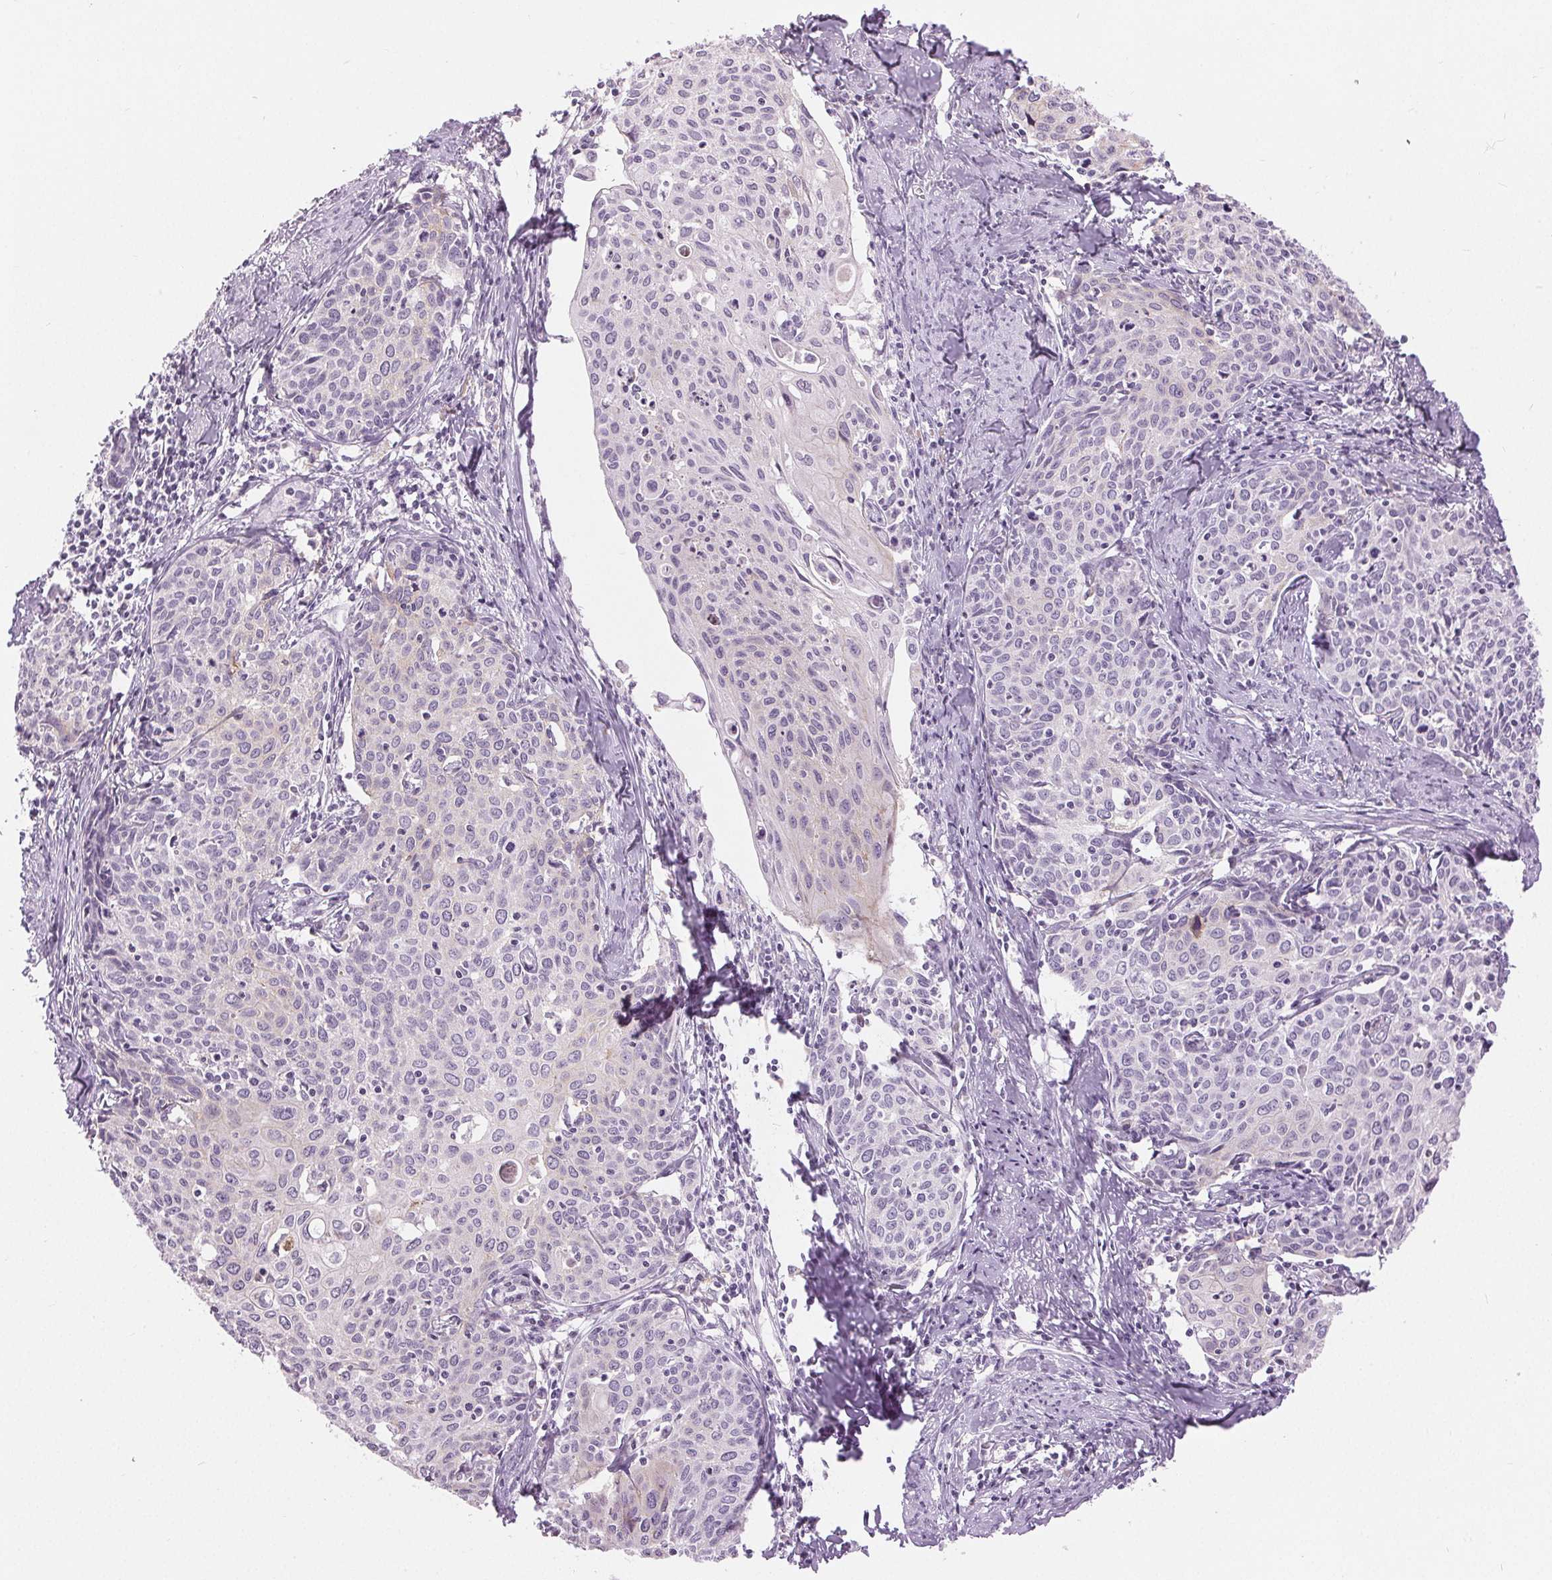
{"staining": {"intensity": "negative", "quantity": "none", "location": "none"}, "tissue": "cervical cancer", "cell_type": "Tumor cells", "image_type": "cancer", "snomed": [{"axis": "morphology", "description": "Squamous cell carcinoma, NOS"}, {"axis": "topography", "description": "Cervix"}], "caption": "Image shows no significant protein expression in tumor cells of cervical squamous cell carcinoma.", "gene": "DSG3", "patient": {"sex": "female", "age": 62}}